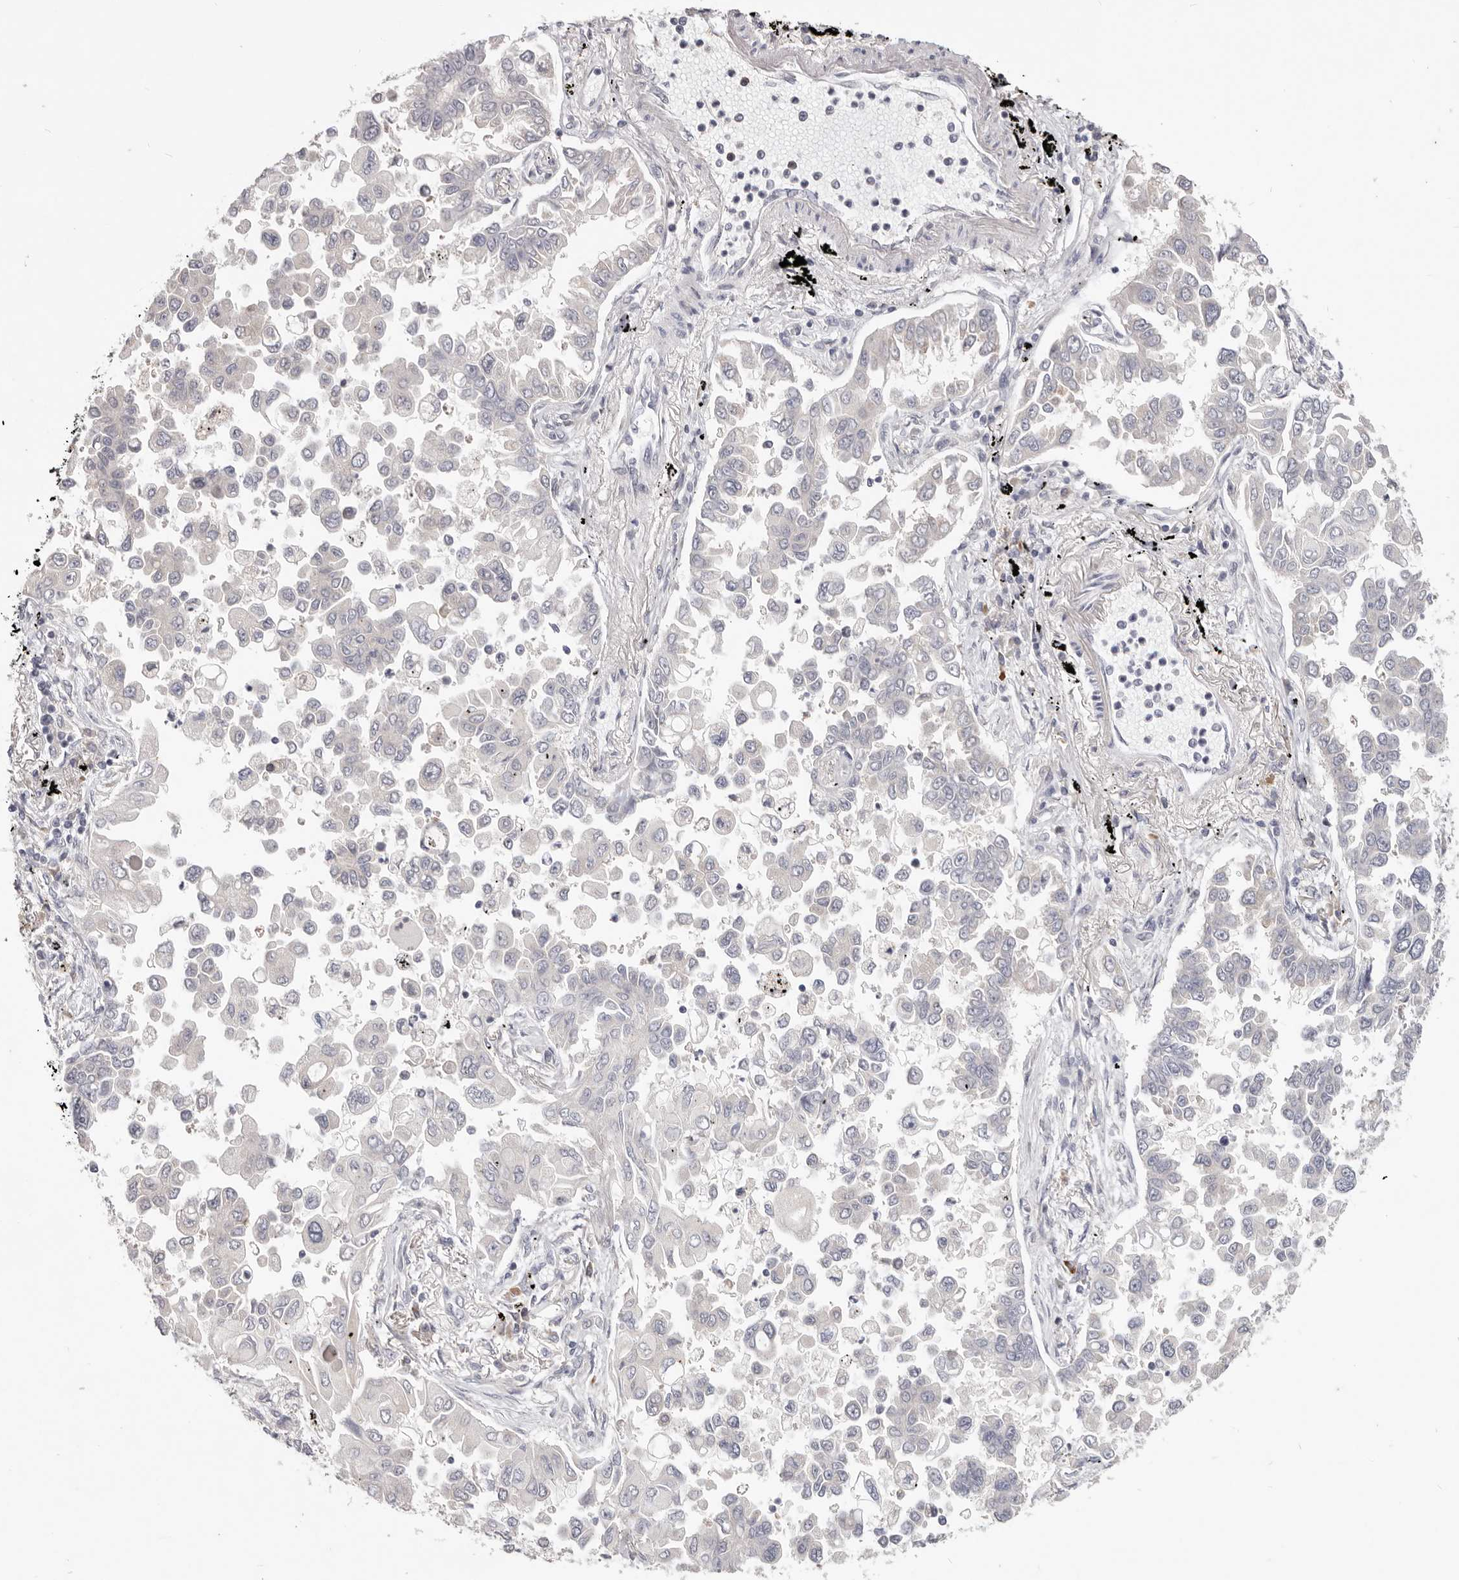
{"staining": {"intensity": "negative", "quantity": "none", "location": "none"}, "tissue": "lung cancer", "cell_type": "Tumor cells", "image_type": "cancer", "snomed": [{"axis": "morphology", "description": "Adenocarcinoma, NOS"}, {"axis": "topography", "description": "Lung"}], "caption": "An immunohistochemistry micrograph of lung cancer (adenocarcinoma) is shown. There is no staining in tumor cells of lung cancer (adenocarcinoma).", "gene": "WDR77", "patient": {"sex": "female", "age": 67}}